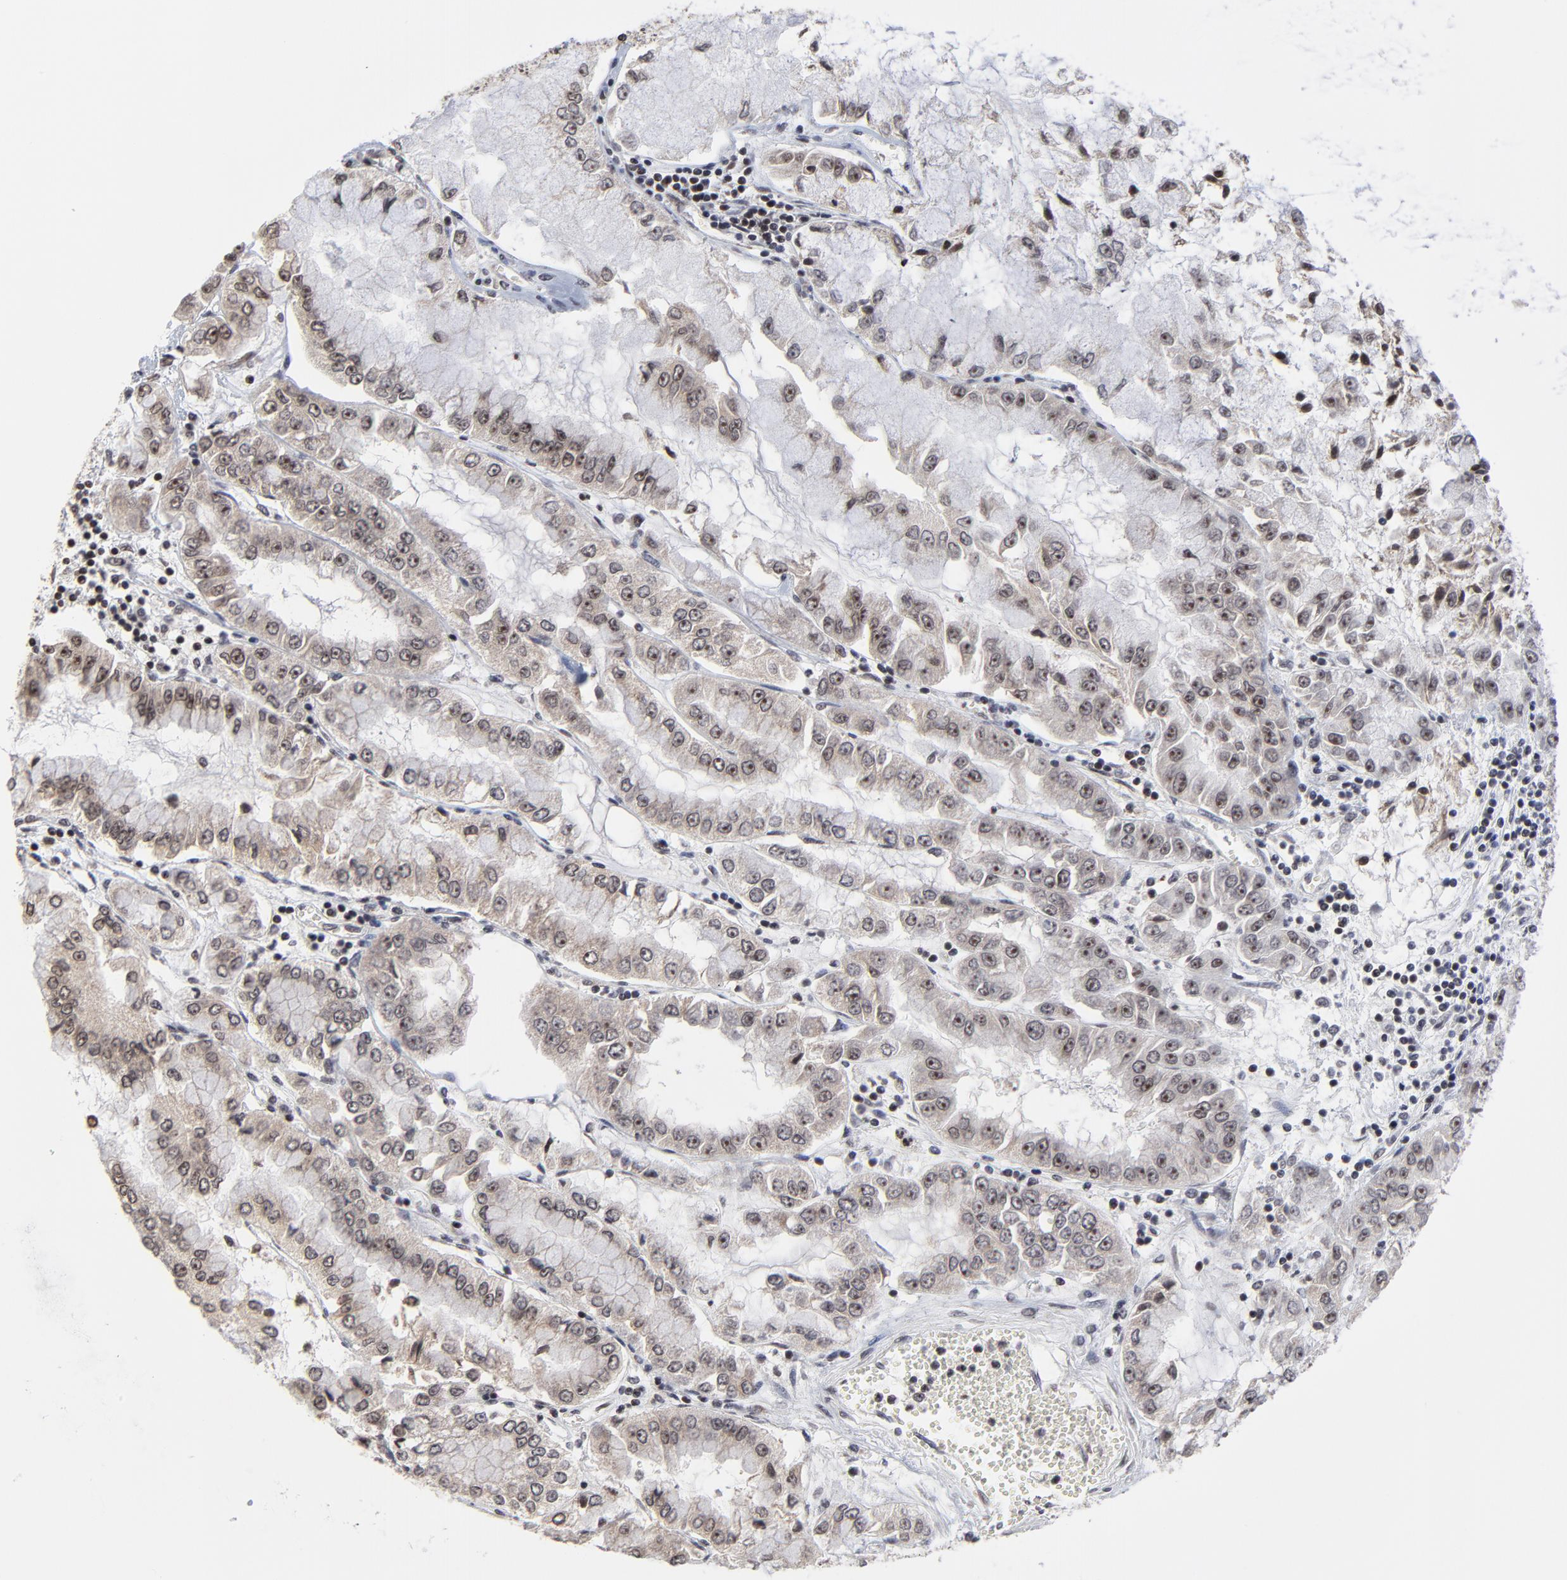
{"staining": {"intensity": "weak", "quantity": ">75%", "location": "cytoplasmic/membranous,nuclear"}, "tissue": "liver cancer", "cell_type": "Tumor cells", "image_type": "cancer", "snomed": [{"axis": "morphology", "description": "Cholangiocarcinoma"}, {"axis": "topography", "description": "Liver"}], "caption": "An immunohistochemistry histopathology image of neoplastic tissue is shown. Protein staining in brown highlights weak cytoplasmic/membranous and nuclear positivity in liver cholangiocarcinoma within tumor cells. The protein is shown in brown color, while the nuclei are stained blue.", "gene": "ZNF777", "patient": {"sex": "female", "age": 79}}